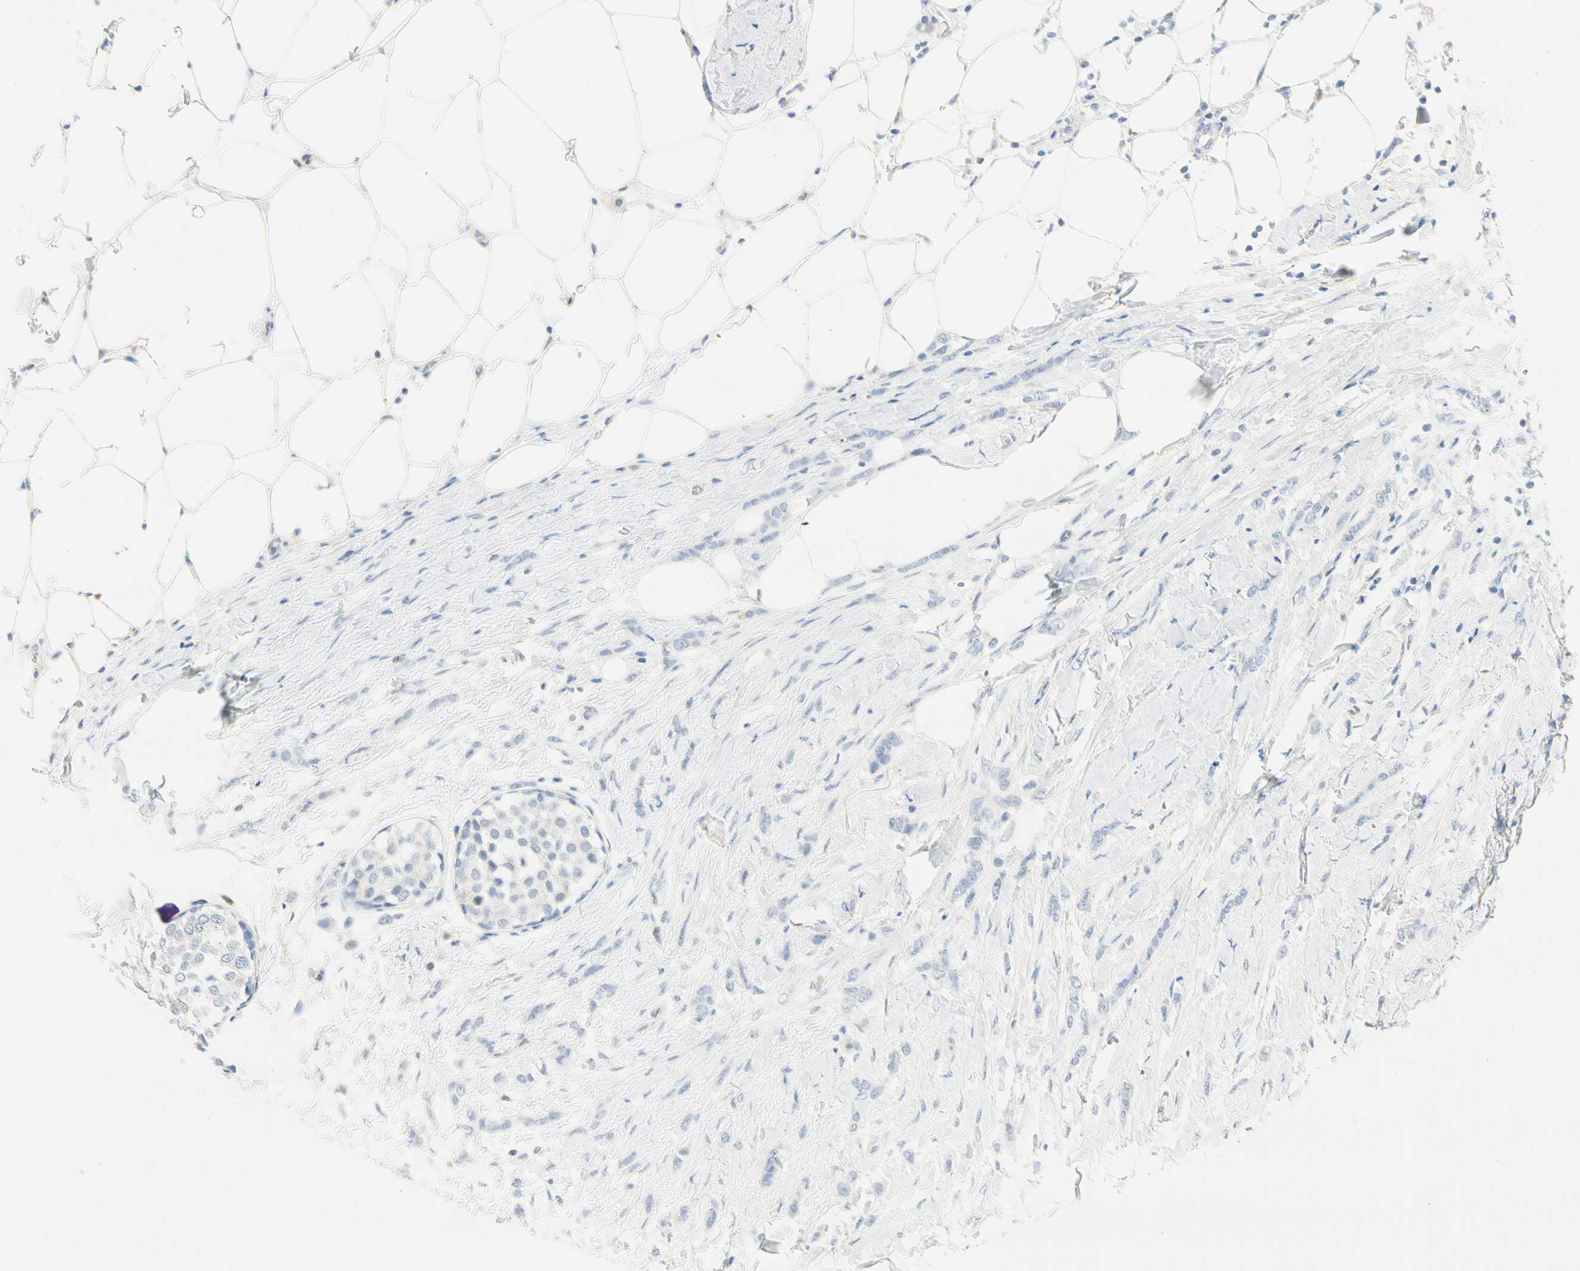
{"staining": {"intensity": "negative", "quantity": "none", "location": "none"}, "tissue": "breast cancer", "cell_type": "Tumor cells", "image_type": "cancer", "snomed": [{"axis": "morphology", "description": "Lobular carcinoma, in situ"}, {"axis": "morphology", "description": "Lobular carcinoma"}, {"axis": "topography", "description": "Breast"}], "caption": "An IHC histopathology image of breast cancer is shown. There is no staining in tumor cells of breast cancer.", "gene": "CA1", "patient": {"sex": "female", "age": 41}}